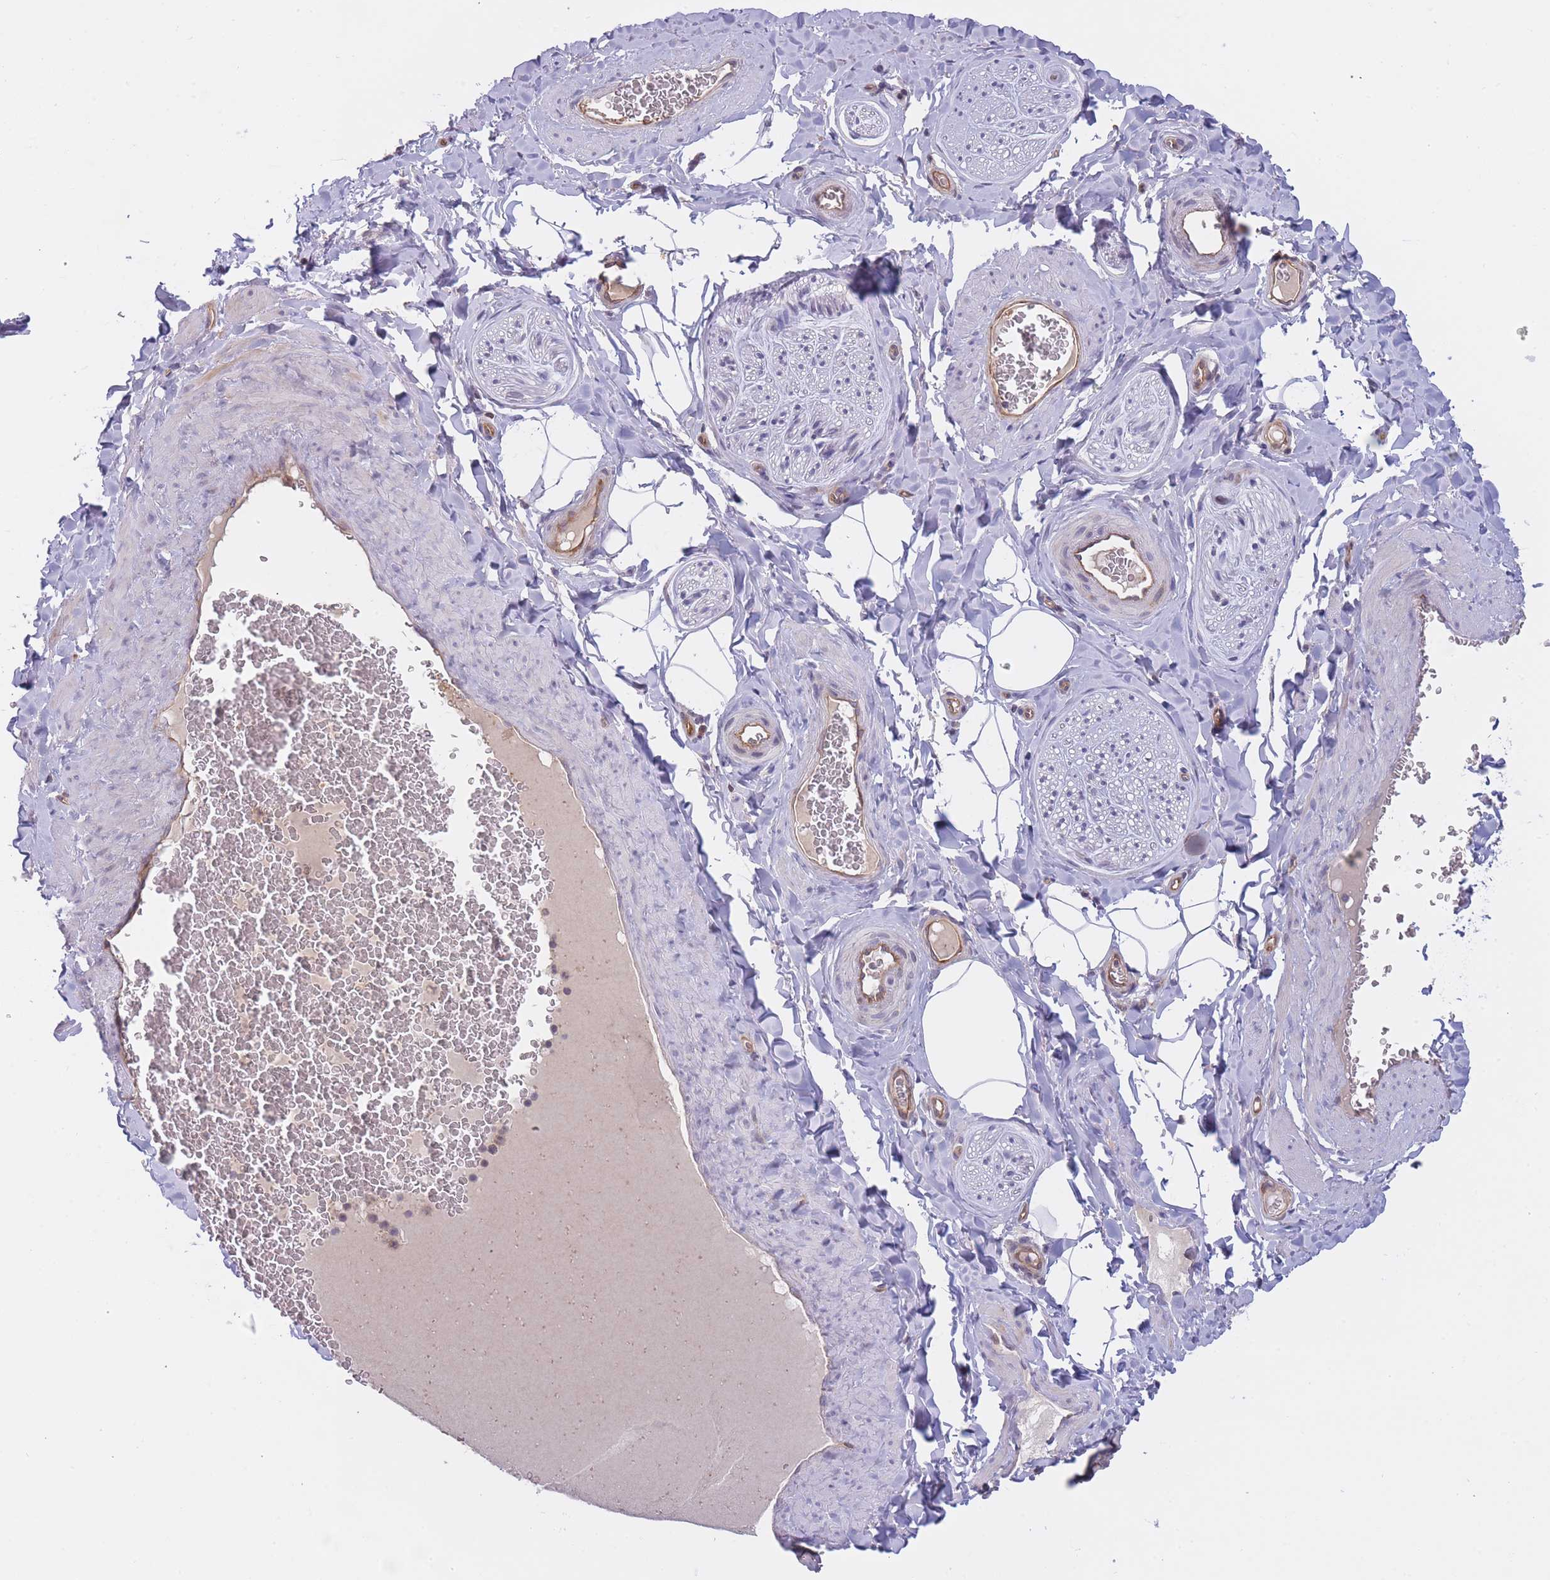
{"staining": {"intensity": "negative", "quantity": "none", "location": "none"}, "tissue": "adipose tissue", "cell_type": "Adipocytes", "image_type": "normal", "snomed": [{"axis": "morphology", "description": "Normal tissue, NOS"}, {"axis": "topography", "description": "Soft tissue"}, {"axis": "topography", "description": "Adipose tissue"}, {"axis": "topography", "description": "Vascular tissue"}, {"axis": "topography", "description": "Peripheral nerve tissue"}], "caption": "Immunohistochemistry (IHC) photomicrograph of unremarkable adipose tissue stained for a protein (brown), which exhibits no expression in adipocytes.", "gene": "SLC35F5", "patient": {"sex": "male", "age": 46}}